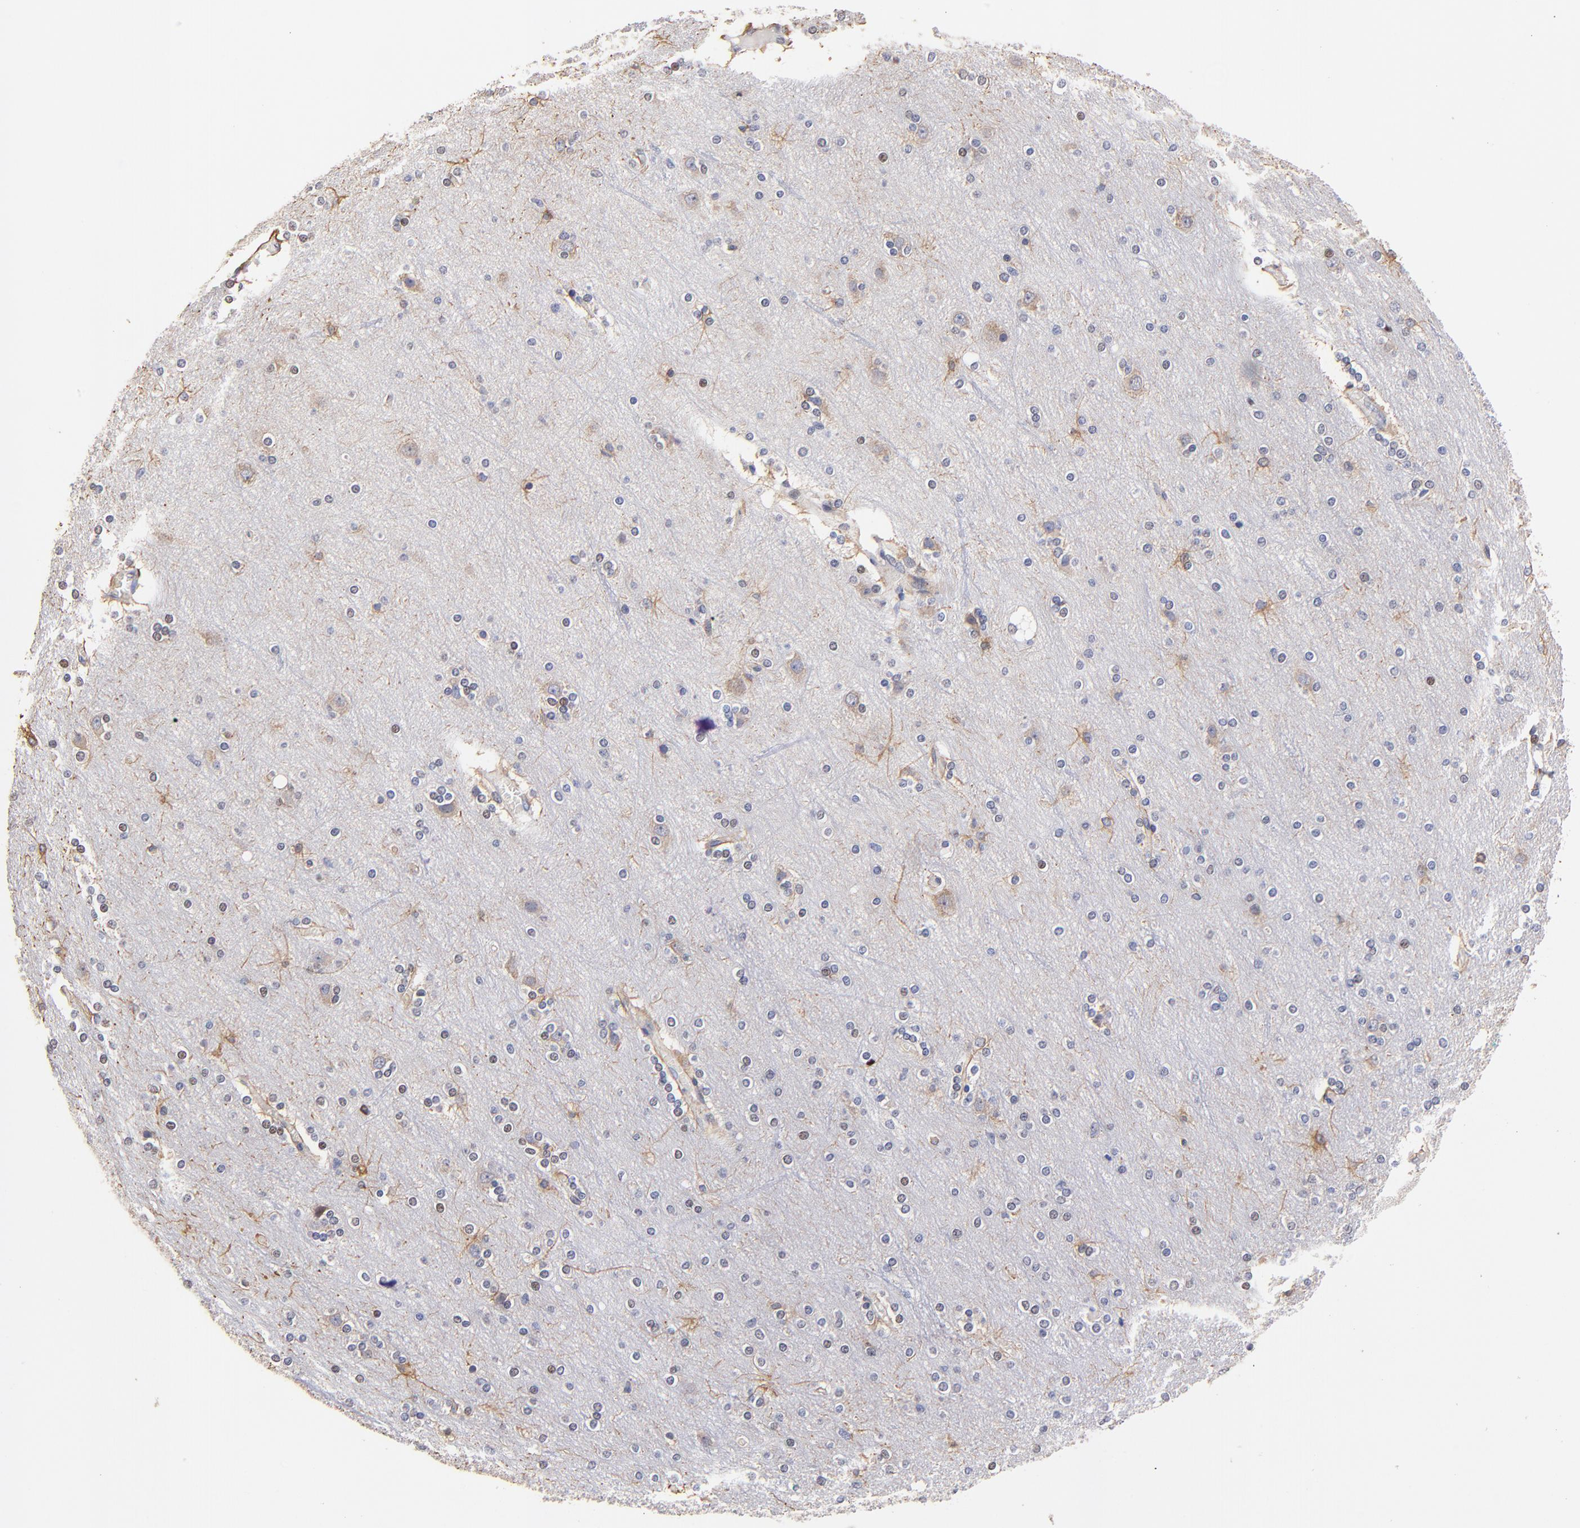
{"staining": {"intensity": "weak", "quantity": ">75%", "location": "cytoplasmic/membranous"}, "tissue": "cerebral cortex", "cell_type": "Endothelial cells", "image_type": "normal", "snomed": [{"axis": "morphology", "description": "Normal tissue, NOS"}, {"axis": "topography", "description": "Cerebral cortex"}], "caption": "A micrograph showing weak cytoplasmic/membranous positivity in about >75% of endothelial cells in normal cerebral cortex, as visualized by brown immunohistochemical staining.", "gene": "BBOF1", "patient": {"sex": "female", "age": 54}}